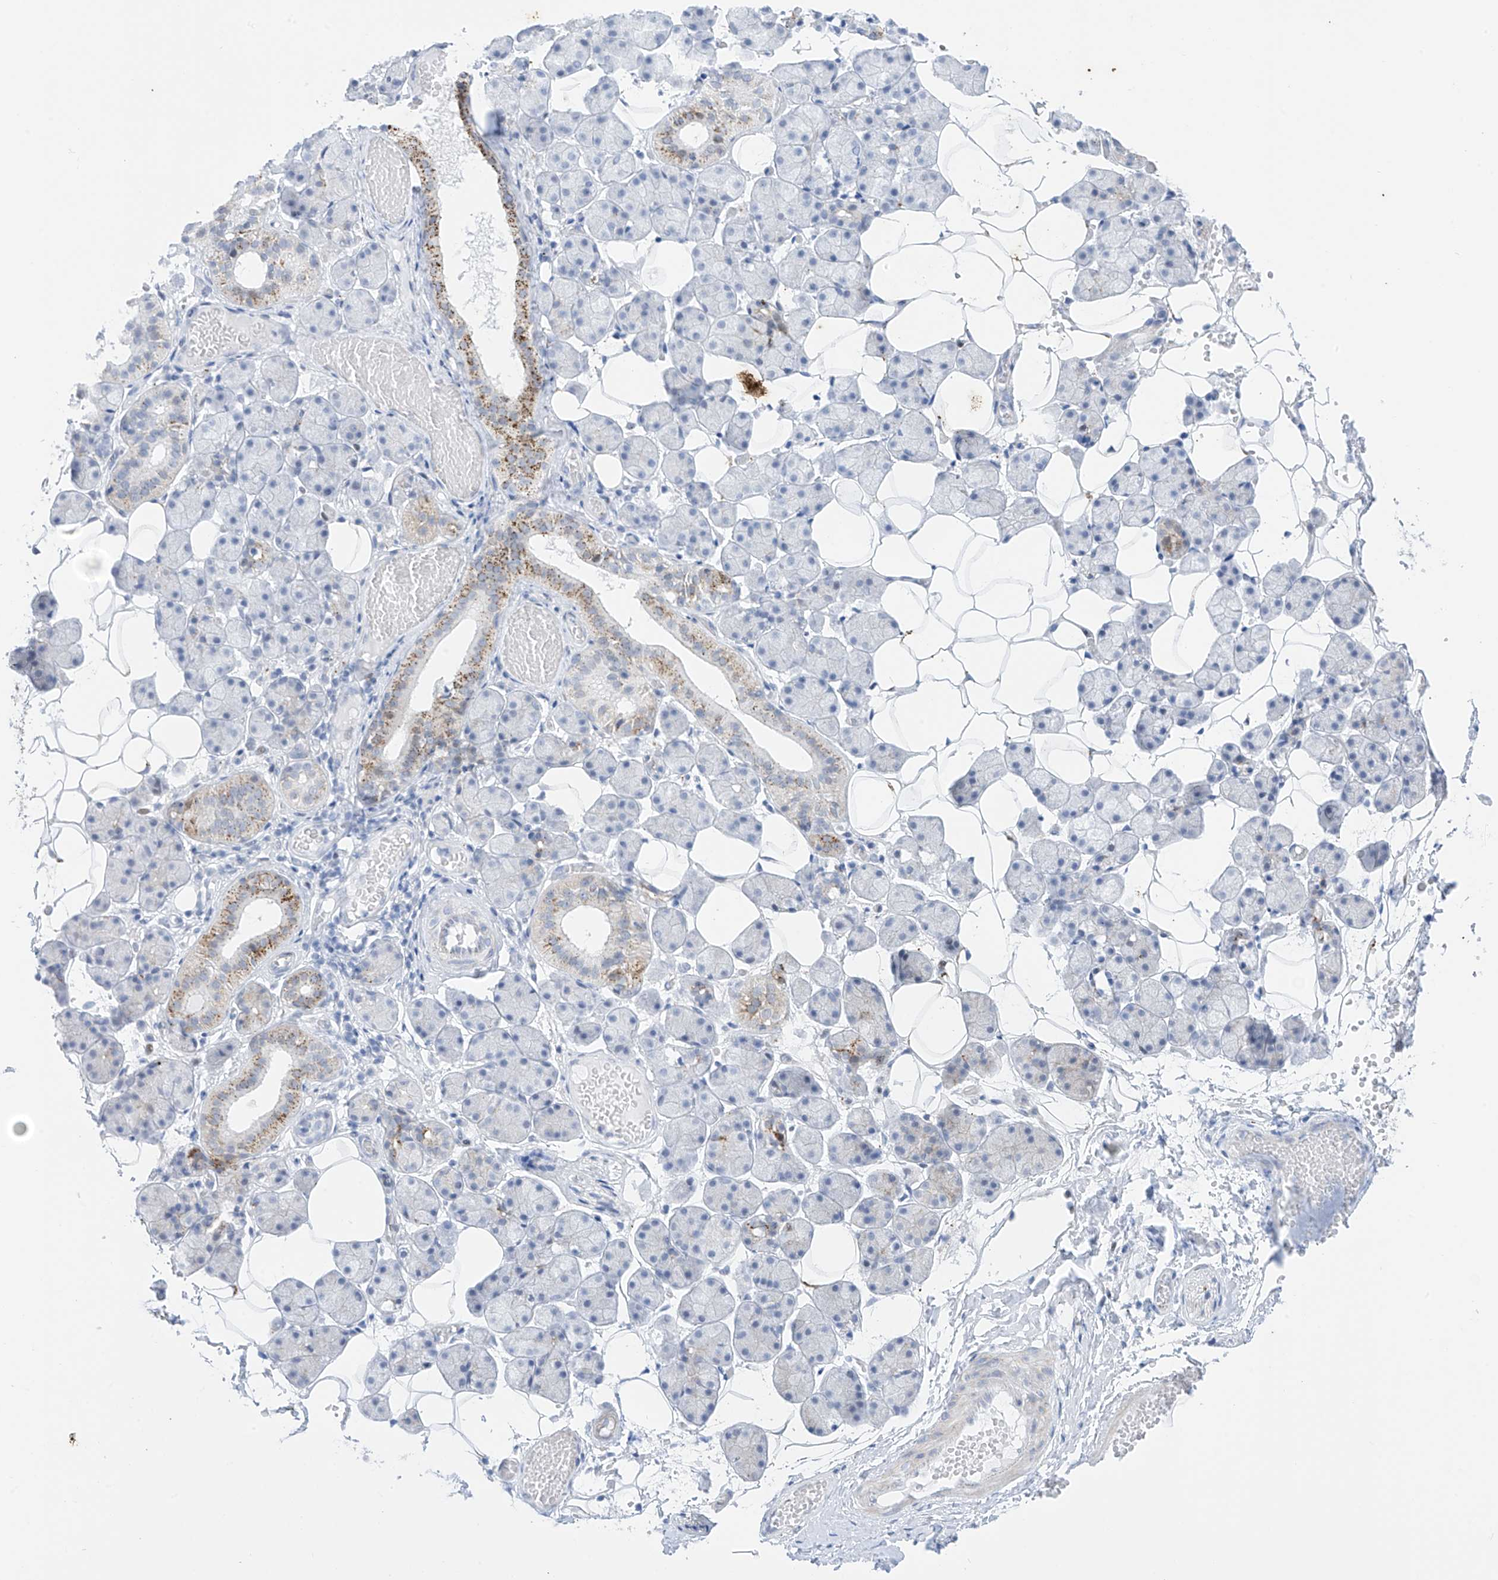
{"staining": {"intensity": "moderate", "quantity": "<25%", "location": "cytoplasmic/membranous"}, "tissue": "salivary gland", "cell_type": "Glandular cells", "image_type": "normal", "snomed": [{"axis": "morphology", "description": "Normal tissue, NOS"}, {"axis": "topography", "description": "Salivary gland"}], "caption": "Immunohistochemical staining of normal salivary gland shows low levels of moderate cytoplasmic/membranous staining in about <25% of glandular cells.", "gene": "PSPH", "patient": {"sex": "female", "age": 33}}